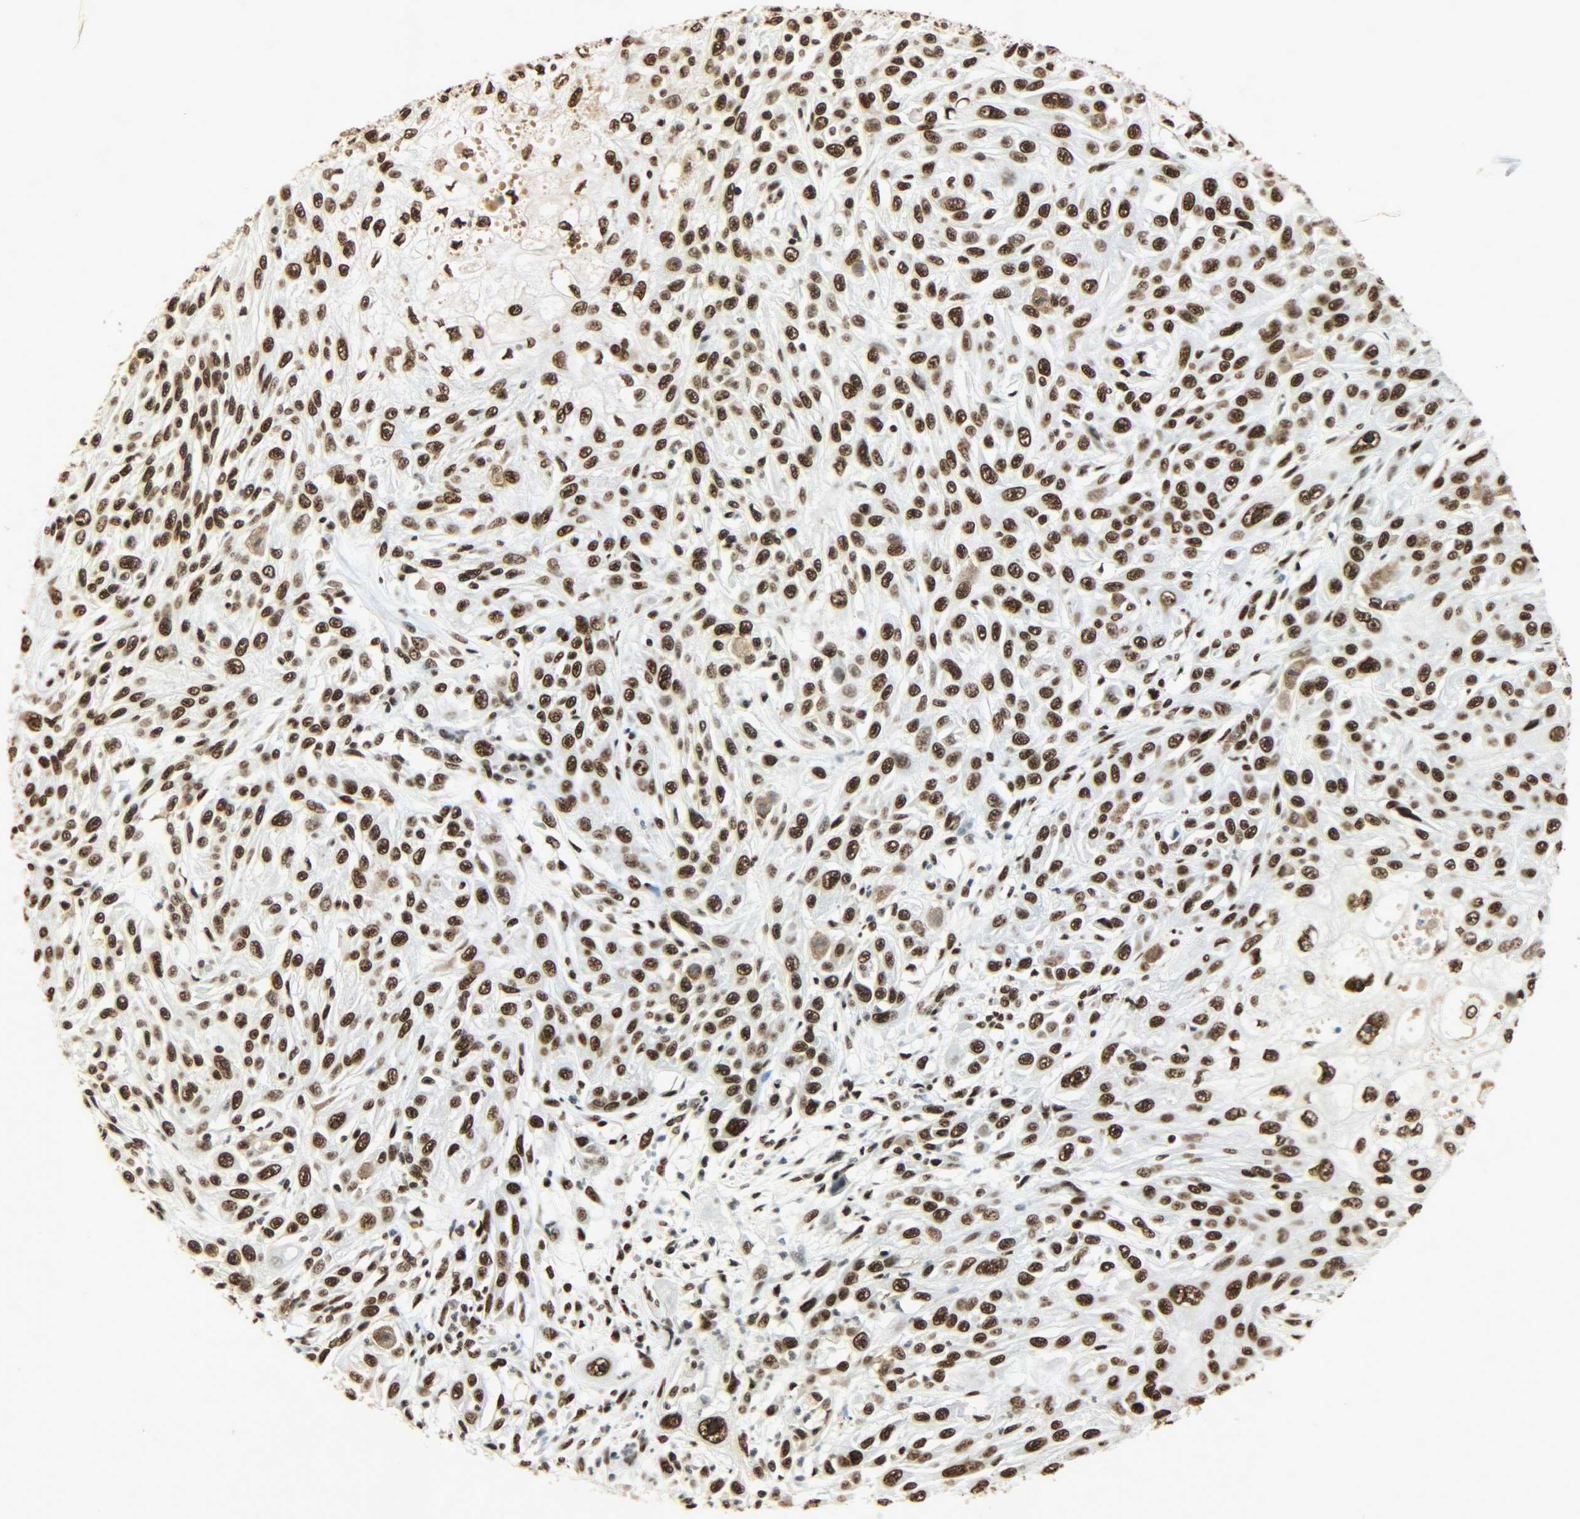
{"staining": {"intensity": "strong", "quantity": ">75%", "location": "nuclear"}, "tissue": "skin cancer", "cell_type": "Tumor cells", "image_type": "cancer", "snomed": [{"axis": "morphology", "description": "Squamous cell carcinoma, NOS"}, {"axis": "topography", "description": "Skin"}], "caption": "About >75% of tumor cells in human skin cancer (squamous cell carcinoma) demonstrate strong nuclear protein expression as visualized by brown immunohistochemical staining.", "gene": "KHDRBS1", "patient": {"sex": "male", "age": 75}}